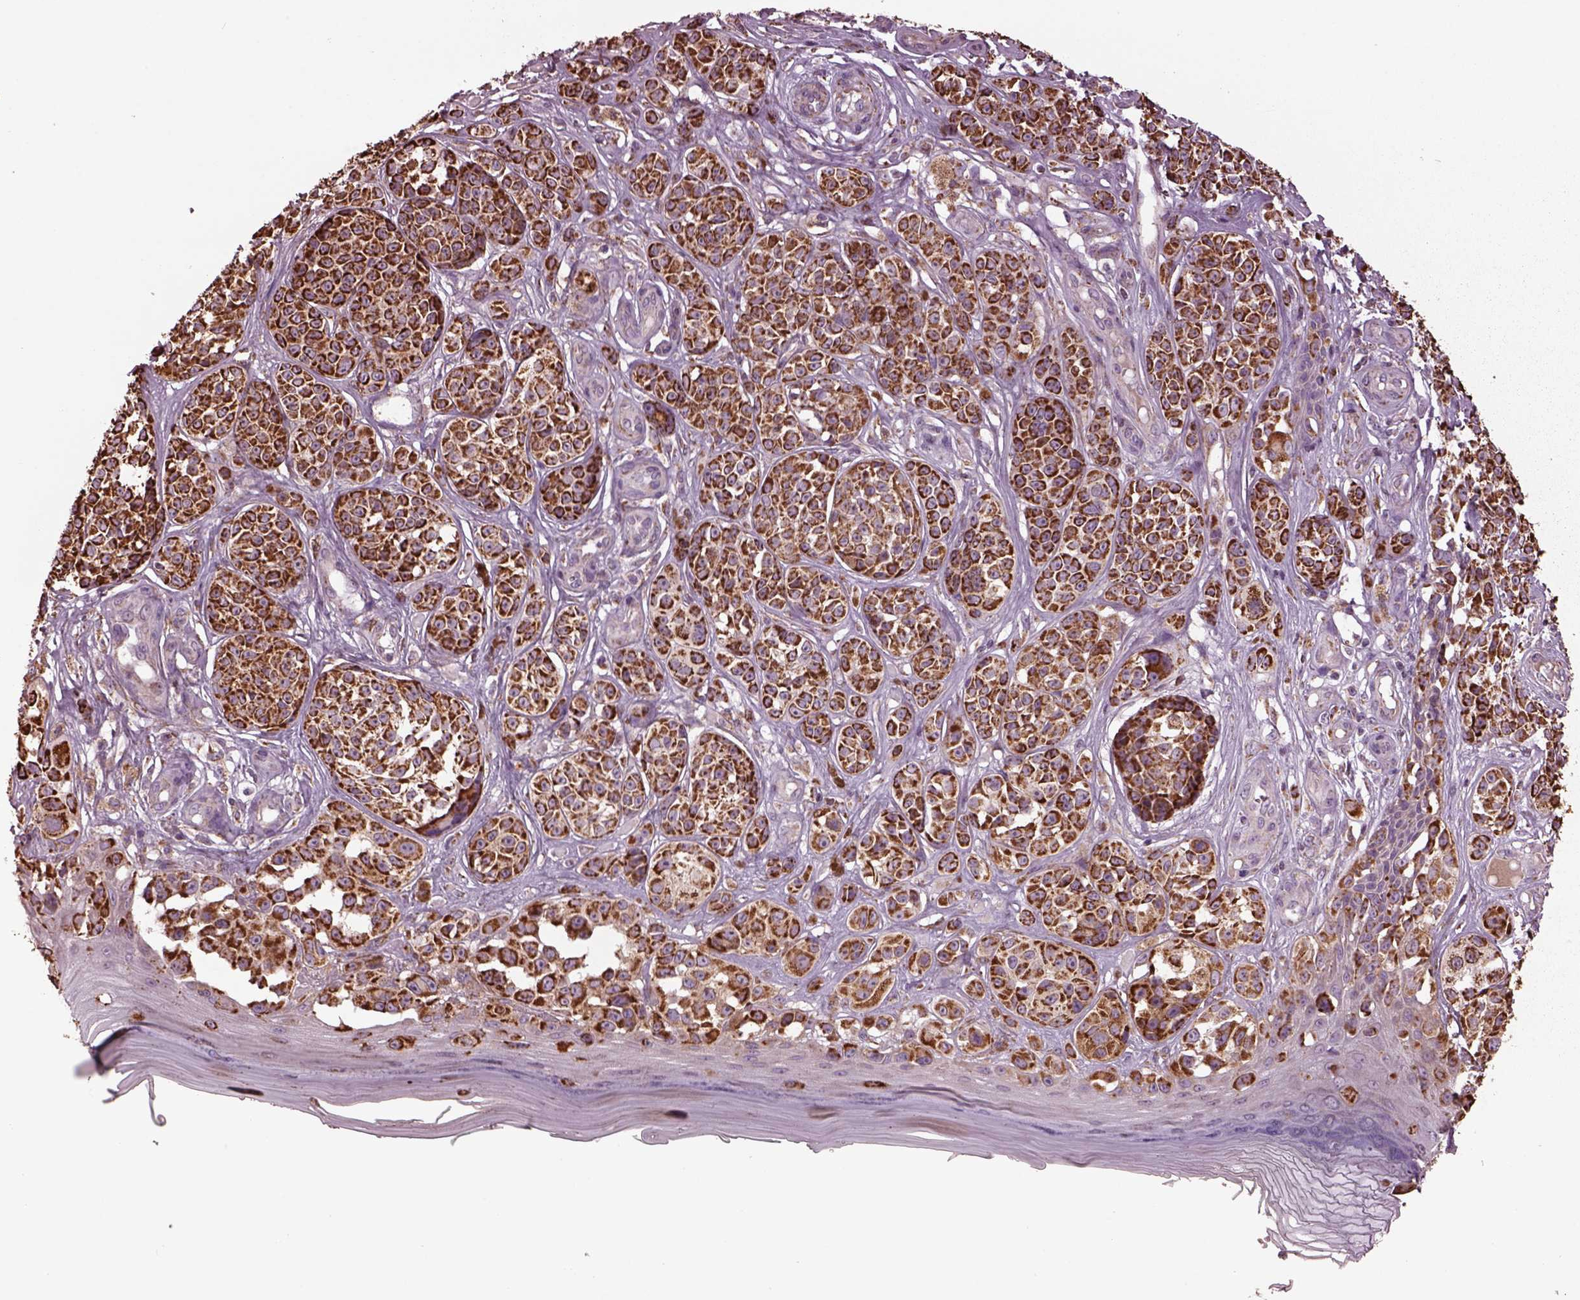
{"staining": {"intensity": "moderate", "quantity": ">75%", "location": "cytoplasmic/membranous"}, "tissue": "melanoma", "cell_type": "Tumor cells", "image_type": "cancer", "snomed": [{"axis": "morphology", "description": "Malignant melanoma, NOS"}, {"axis": "topography", "description": "Skin"}], "caption": "Immunohistochemical staining of human malignant melanoma demonstrates medium levels of moderate cytoplasmic/membranous protein expression in about >75% of tumor cells.", "gene": "TMEM254", "patient": {"sex": "female", "age": 90}}